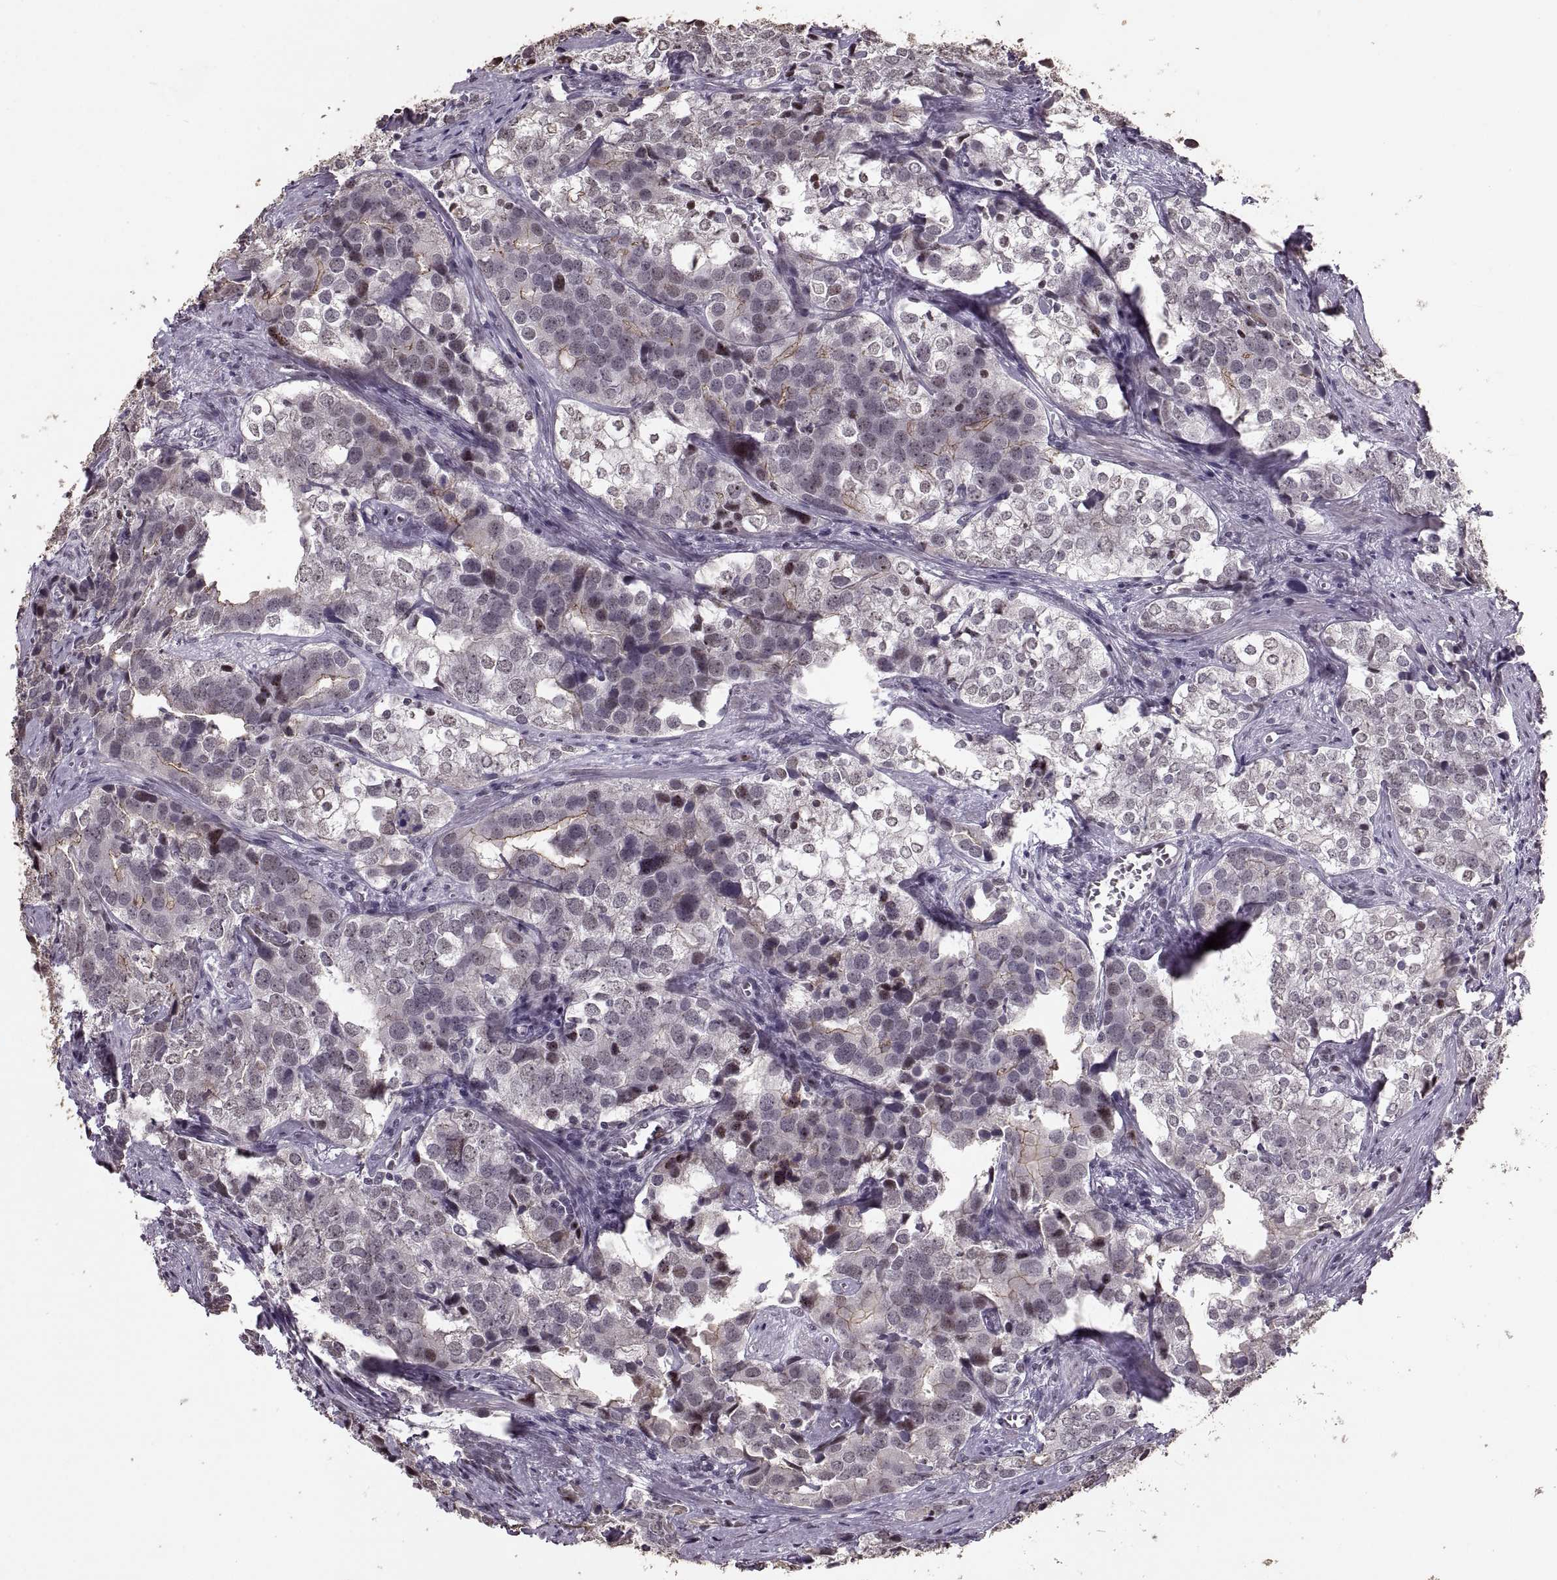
{"staining": {"intensity": "weak", "quantity": "<25%", "location": "cytoplasmic/membranous"}, "tissue": "prostate cancer", "cell_type": "Tumor cells", "image_type": "cancer", "snomed": [{"axis": "morphology", "description": "Adenocarcinoma, NOS"}, {"axis": "topography", "description": "Prostate and seminal vesicle, NOS"}], "caption": "The micrograph shows no staining of tumor cells in prostate cancer. (DAB immunohistochemistry (IHC) visualized using brightfield microscopy, high magnification).", "gene": "PALS1", "patient": {"sex": "male", "age": 63}}